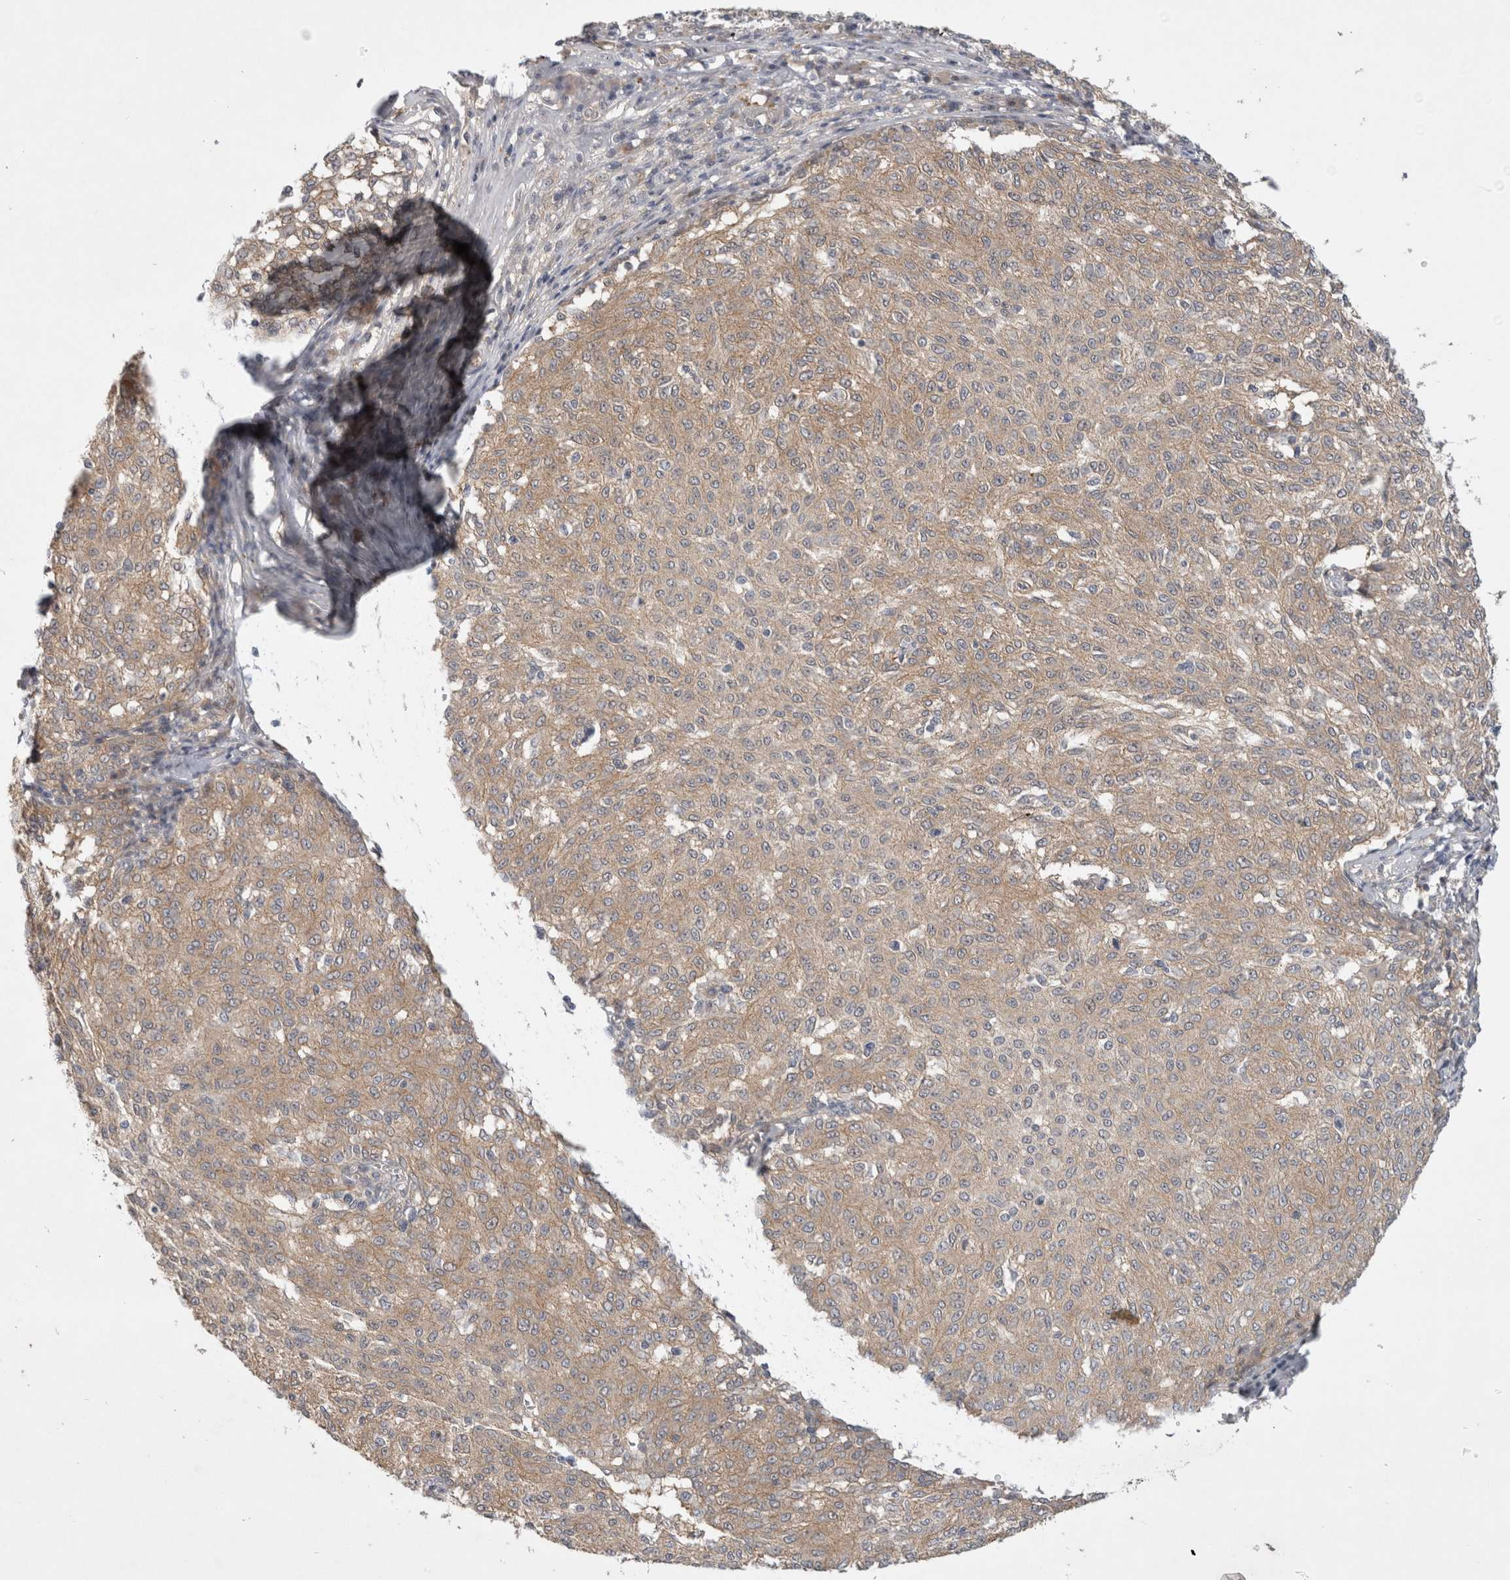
{"staining": {"intensity": "weak", "quantity": "25%-75%", "location": "cytoplasmic/membranous"}, "tissue": "melanoma", "cell_type": "Tumor cells", "image_type": "cancer", "snomed": [{"axis": "morphology", "description": "Malignant melanoma, NOS"}, {"axis": "topography", "description": "Skin"}], "caption": "Weak cytoplasmic/membranous protein expression is appreciated in approximately 25%-75% of tumor cells in malignant melanoma. The protein is stained brown, and the nuclei are stained in blue (DAB IHC with brightfield microscopy, high magnification).", "gene": "CERS3", "patient": {"sex": "female", "age": 72}}